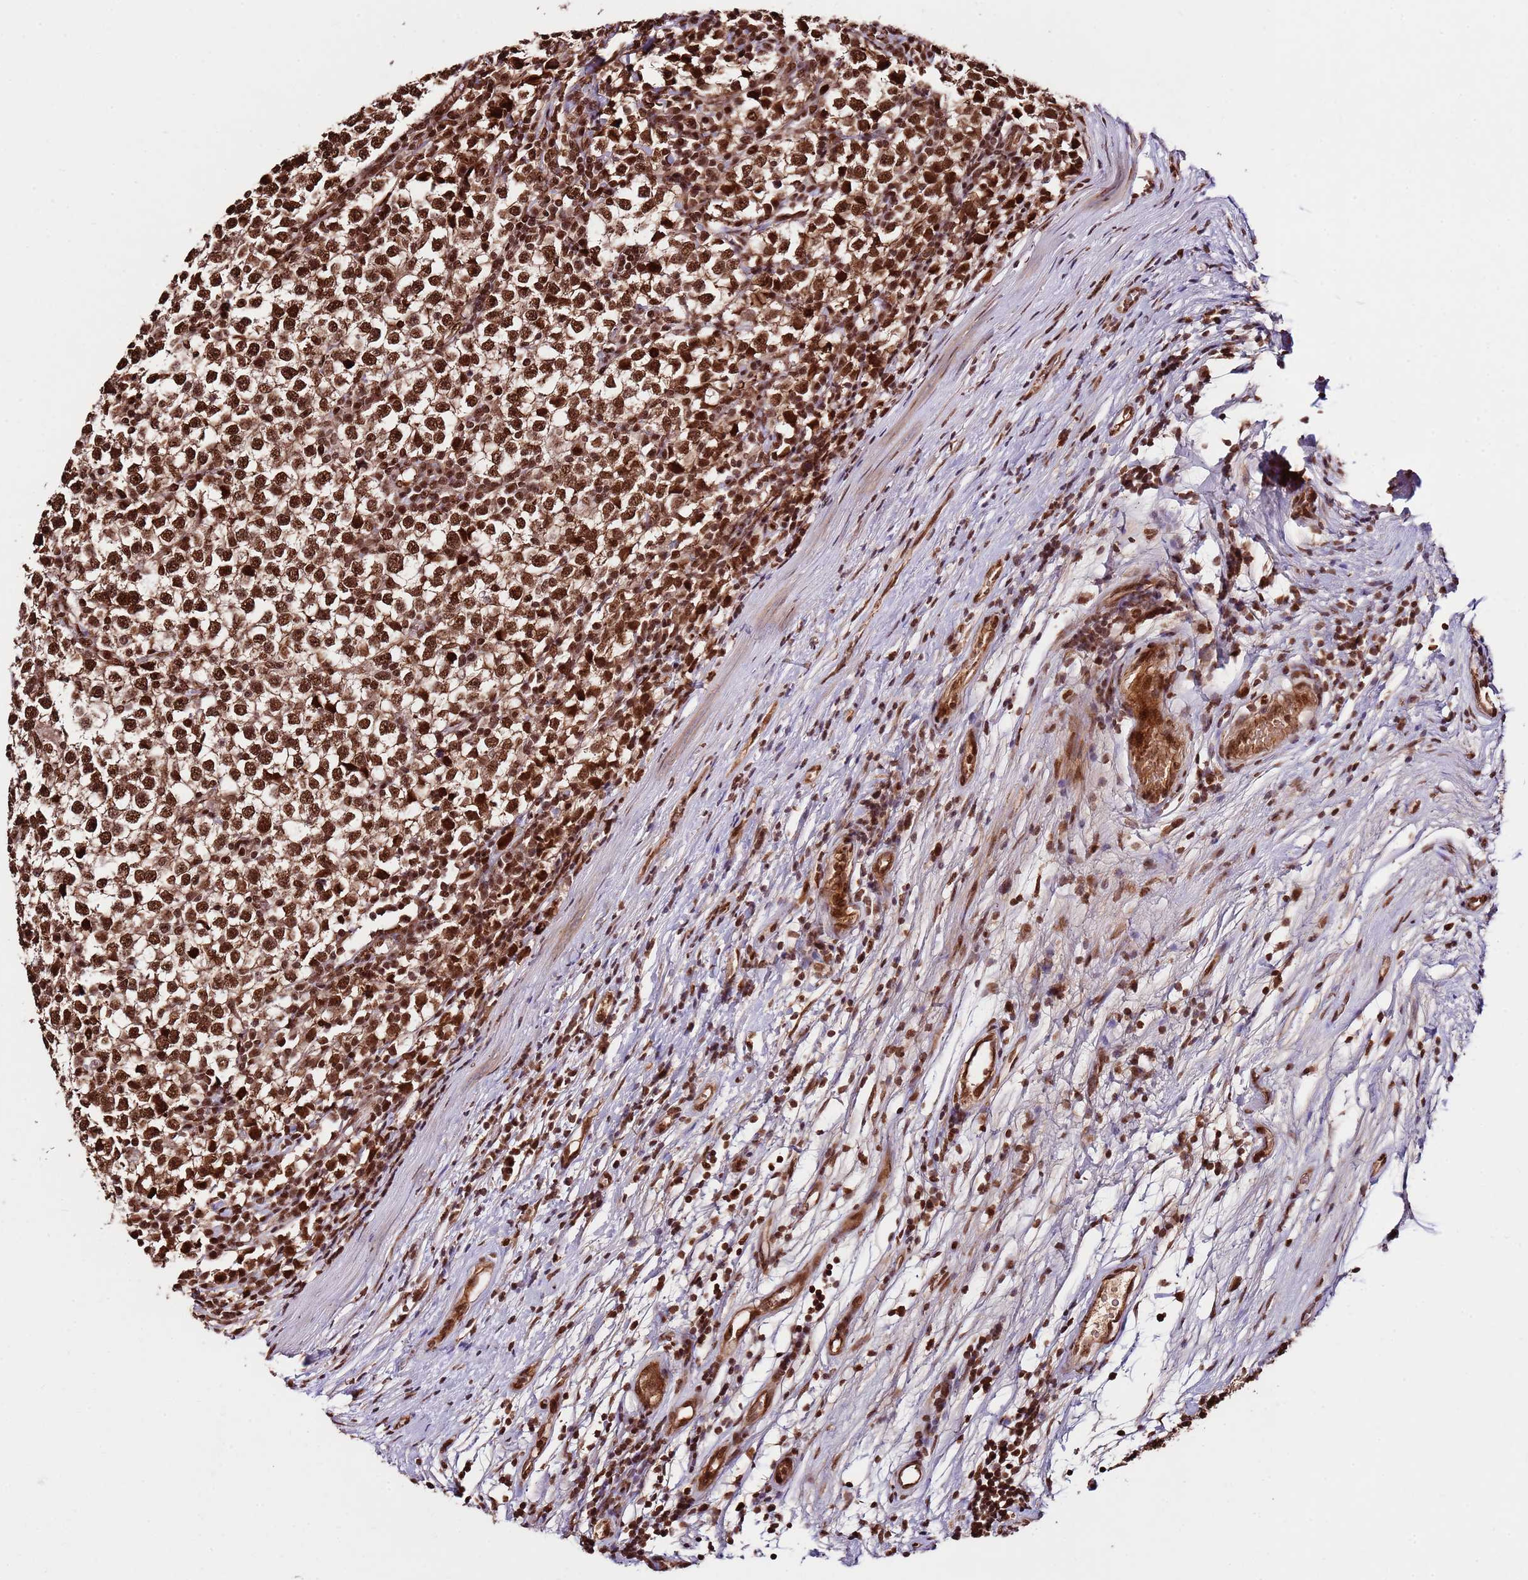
{"staining": {"intensity": "strong", "quantity": ">75%", "location": "nuclear"}, "tissue": "testis cancer", "cell_type": "Tumor cells", "image_type": "cancer", "snomed": [{"axis": "morphology", "description": "Seminoma, NOS"}, {"axis": "topography", "description": "Testis"}], "caption": "Immunohistochemistry photomicrograph of testis seminoma stained for a protein (brown), which reveals high levels of strong nuclear expression in approximately >75% of tumor cells.", "gene": "ZBTB12", "patient": {"sex": "male", "age": 65}}